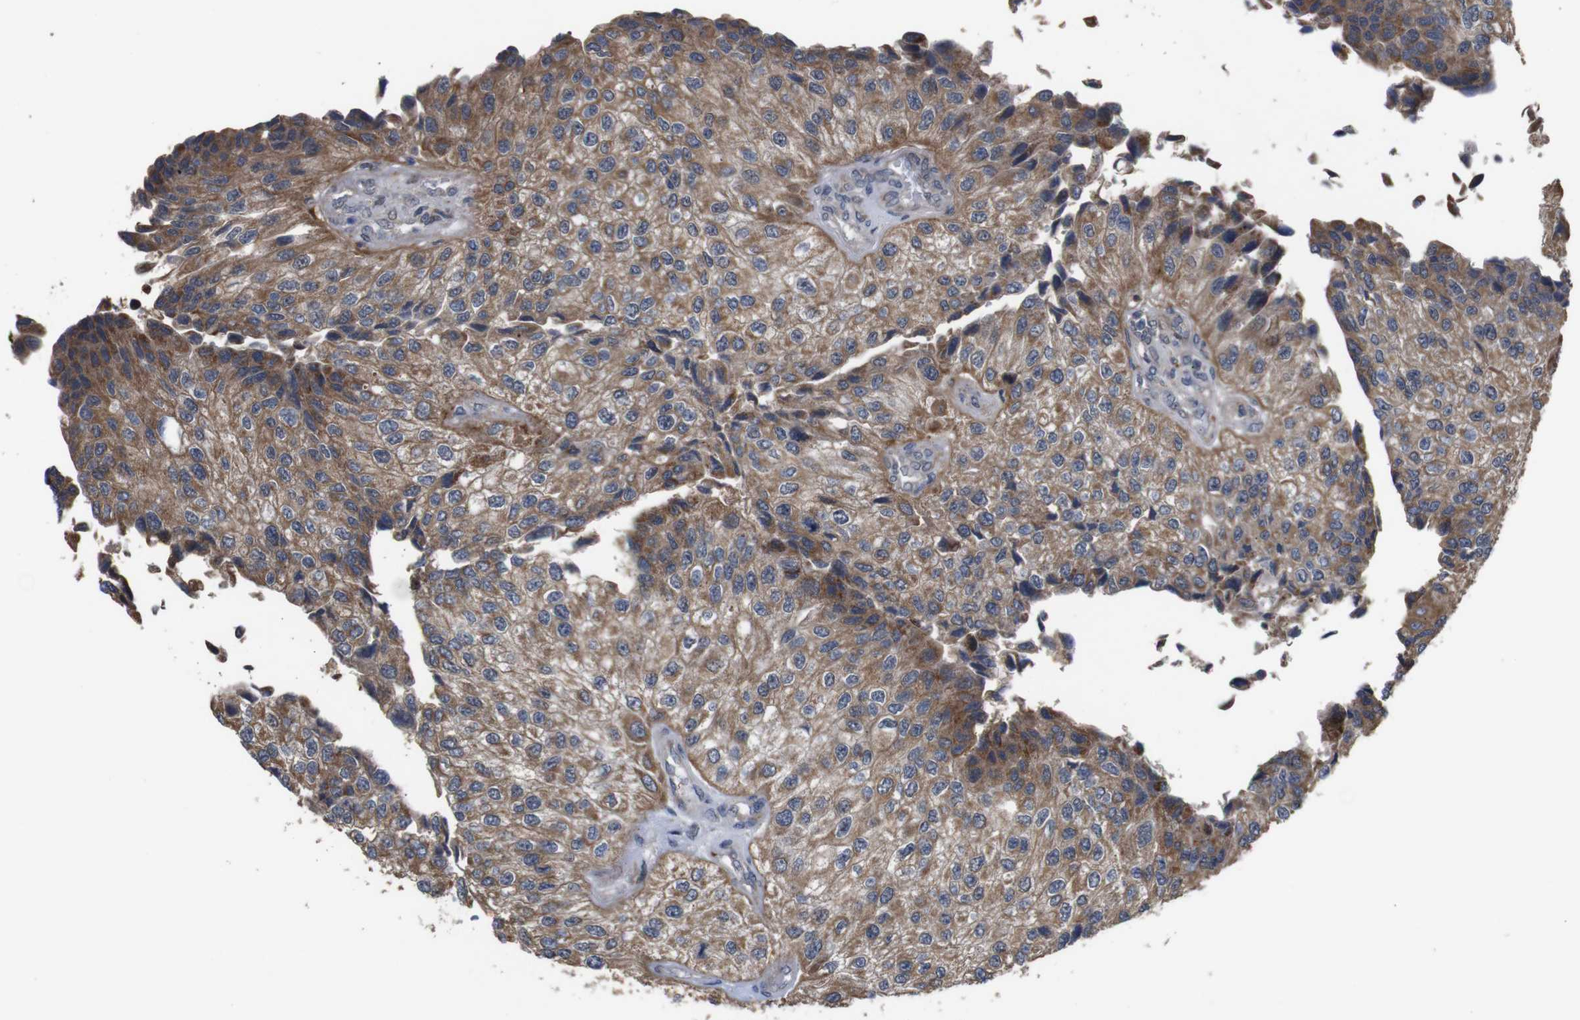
{"staining": {"intensity": "moderate", "quantity": ">75%", "location": "cytoplasmic/membranous"}, "tissue": "urothelial cancer", "cell_type": "Tumor cells", "image_type": "cancer", "snomed": [{"axis": "morphology", "description": "Urothelial carcinoma, High grade"}, {"axis": "topography", "description": "Kidney"}, {"axis": "topography", "description": "Urinary bladder"}], "caption": "Approximately >75% of tumor cells in urothelial carcinoma (high-grade) reveal moderate cytoplasmic/membranous protein positivity as visualized by brown immunohistochemical staining.", "gene": "ATP7B", "patient": {"sex": "male", "age": 77}}